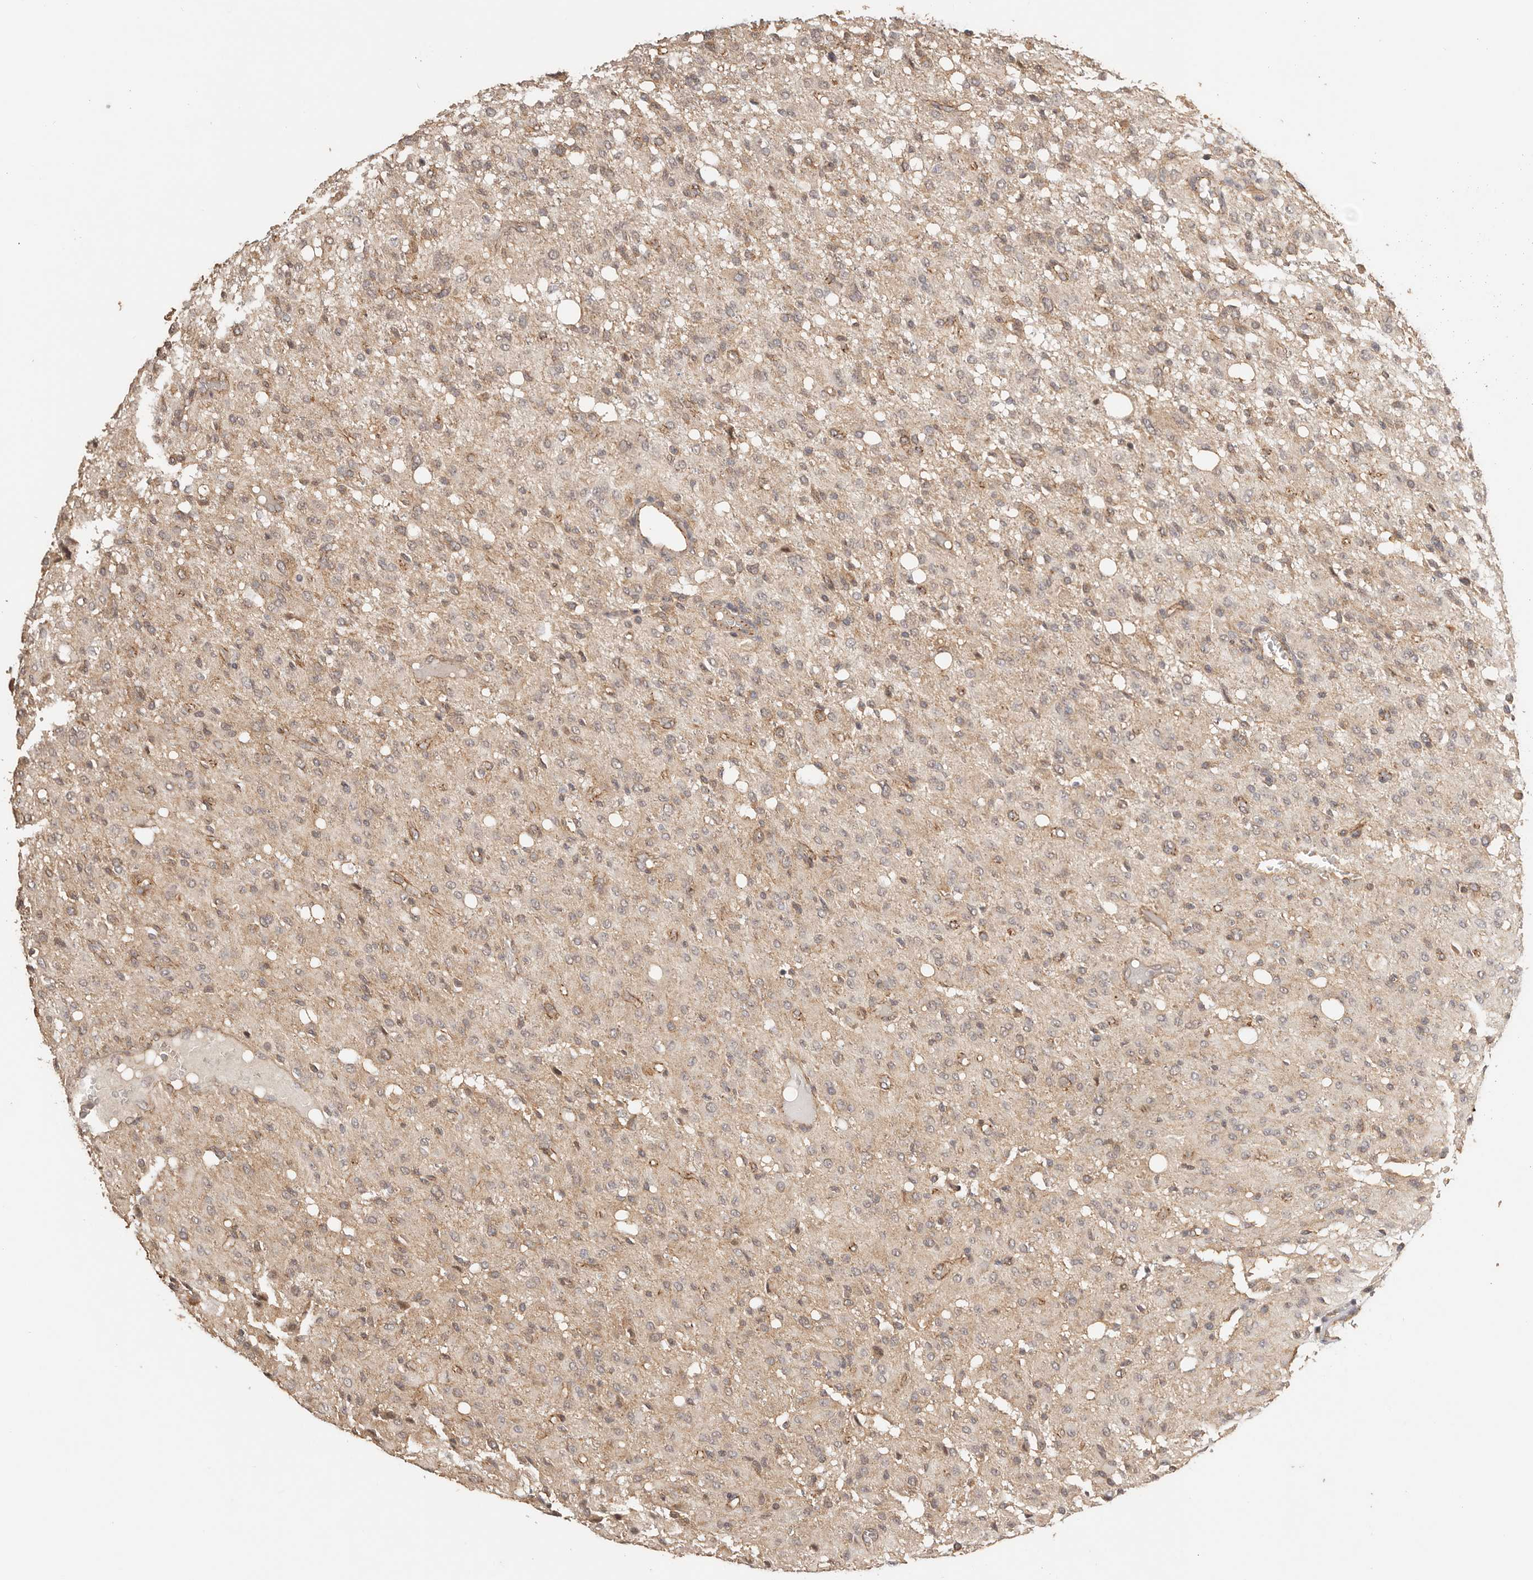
{"staining": {"intensity": "weak", "quantity": ">75%", "location": "cytoplasmic/membranous"}, "tissue": "glioma", "cell_type": "Tumor cells", "image_type": "cancer", "snomed": [{"axis": "morphology", "description": "Glioma, malignant, High grade"}, {"axis": "topography", "description": "Brain"}], "caption": "Immunohistochemical staining of glioma reveals low levels of weak cytoplasmic/membranous protein staining in approximately >75% of tumor cells.", "gene": "AFDN", "patient": {"sex": "female", "age": 59}}